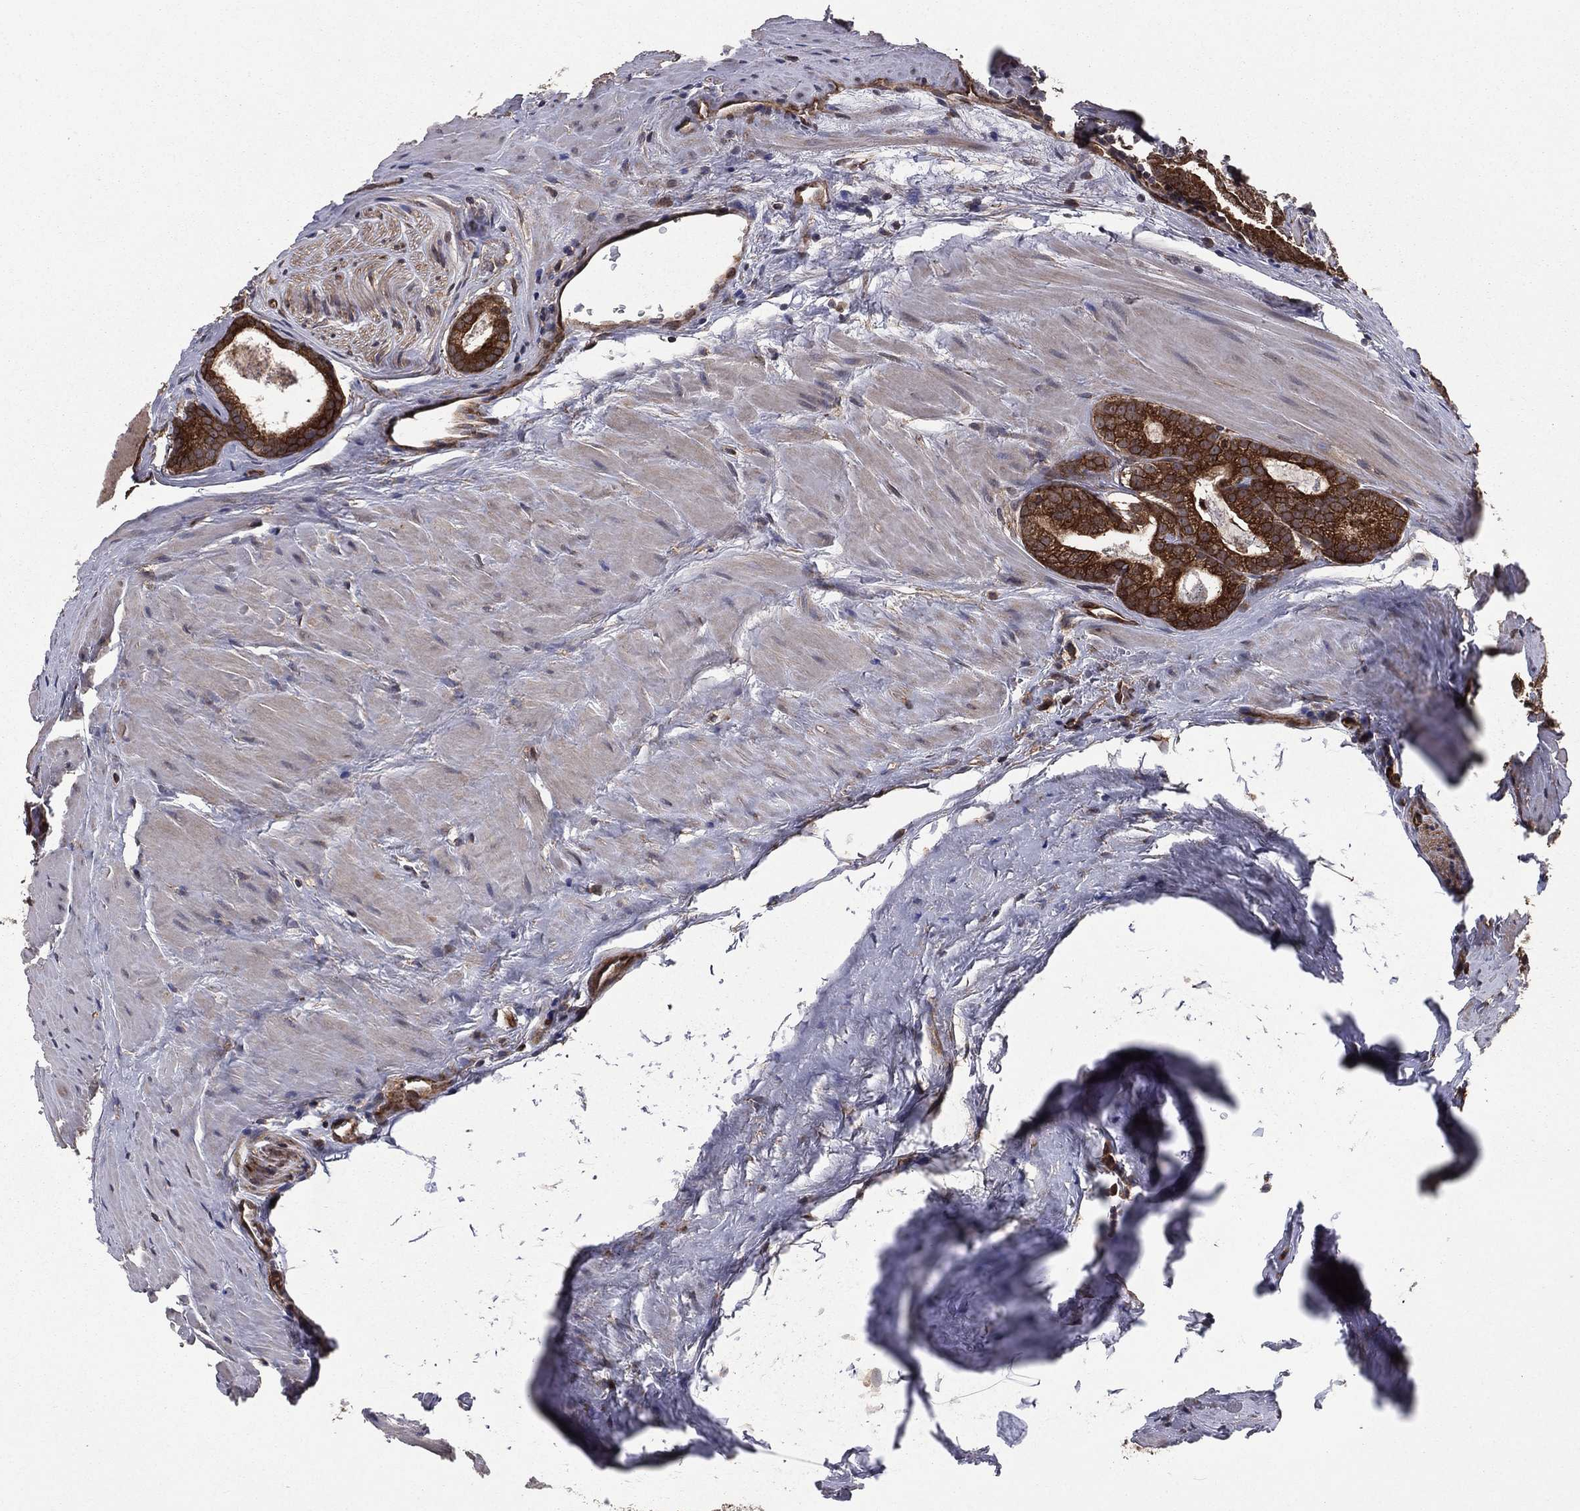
{"staining": {"intensity": "strong", "quantity": ">75%", "location": "cytoplasmic/membranous"}, "tissue": "prostate cancer", "cell_type": "Tumor cells", "image_type": "cancer", "snomed": [{"axis": "morphology", "description": "Adenocarcinoma, NOS"}, {"axis": "topography", "description": "Prostate"}], "caption": "This histopathology image reveals immunohistochemistry (IHC) staining of adenocarcinoma (prostate), with high strong cytoplasmic/membranous expression in approximately >75% of tumor cells.", "gene": "CERT1", "patient": {"sex": "male", "age": 61}}